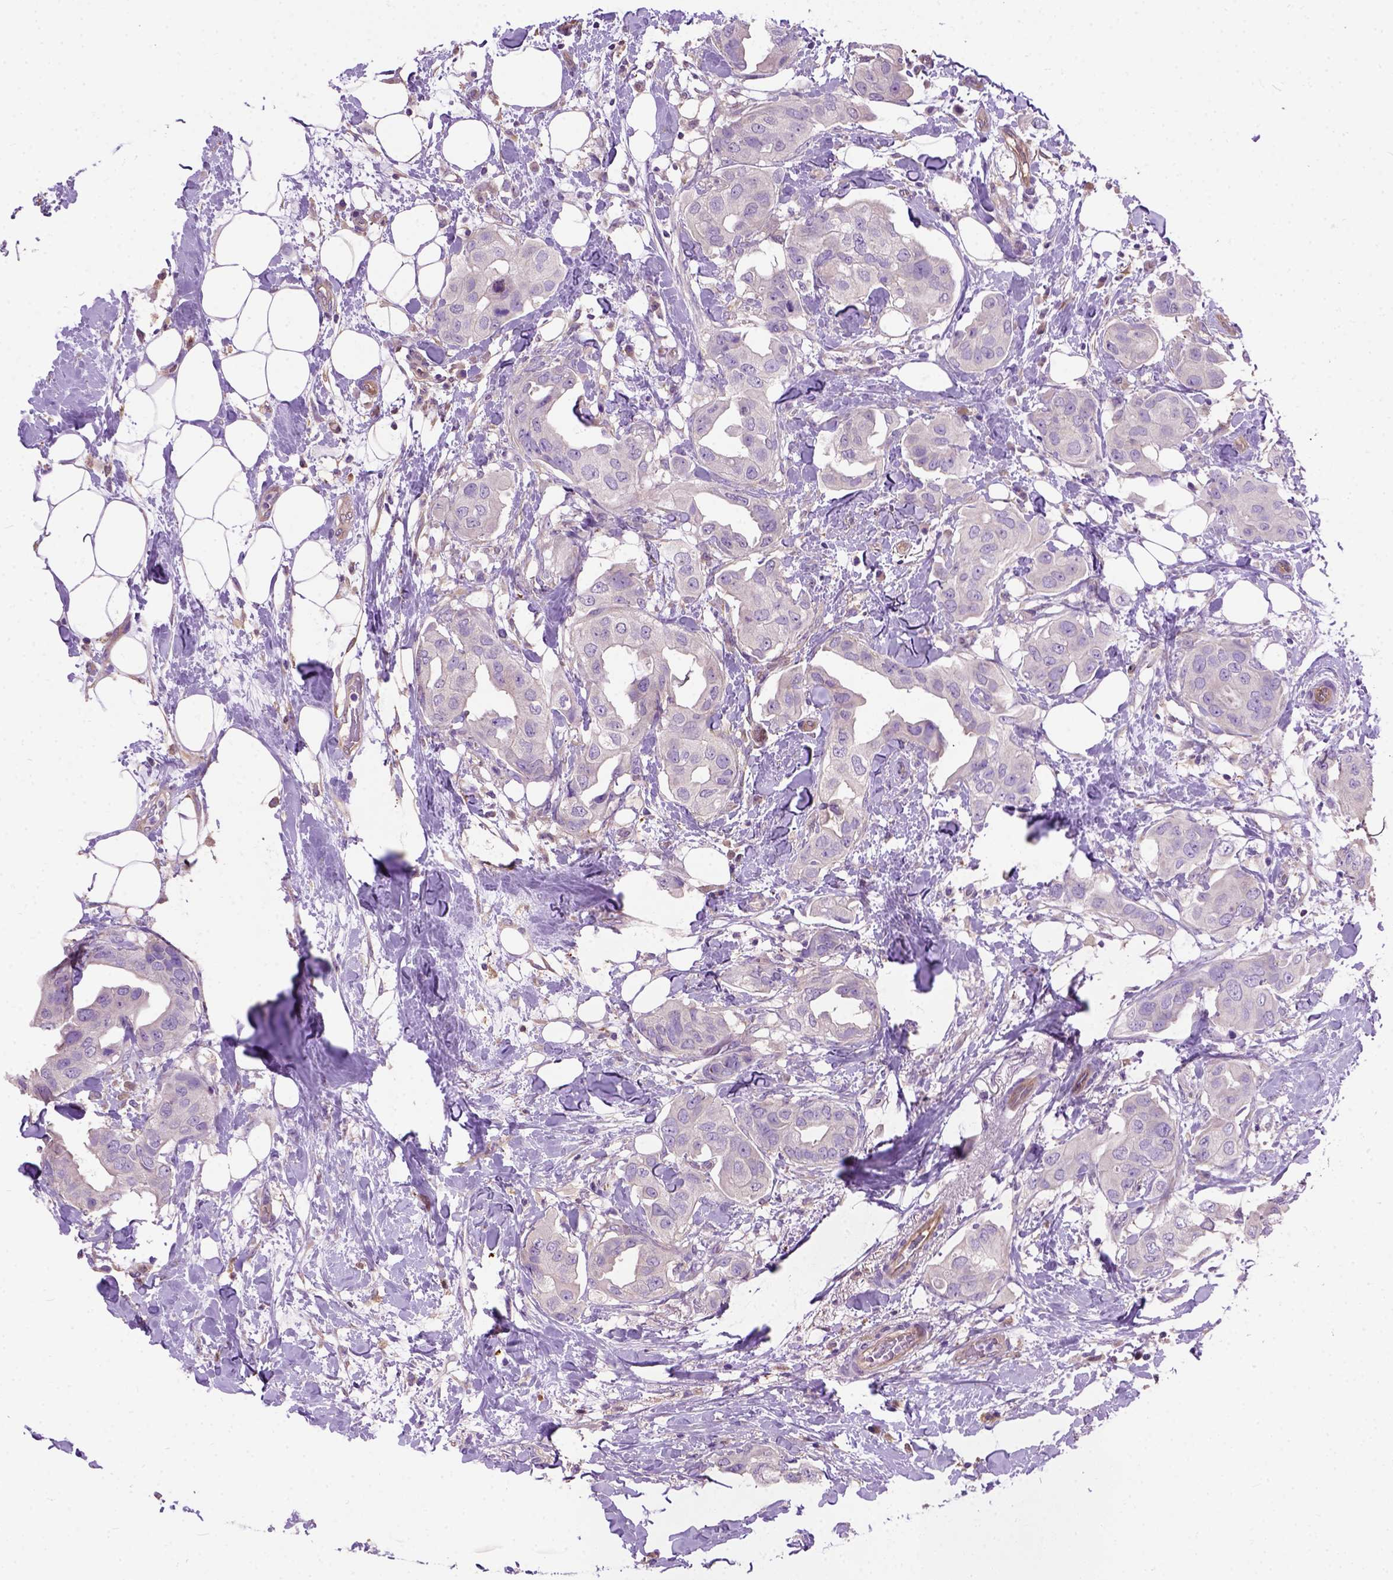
{"staining": {"intensity": "negative", "quantity": "none", "location": "none"}, "tissue": "breast cancer", "cell_type": "Tumor cells", "image_type": "cancer", "snomed": [{"axis": "morphology", "description": "Normal tissue, NOS"}, {"axis": "morphology", "description": "Duct carcinoma"}, {"axis": "topography", "description": "Breast"}], "caption": "Breast cancer (intraductal carcinoma) stained for a protein using immunohistochemistry (IHC) demonstrates no positivity tumor cells.", "gene": "SEMA4F", "patient": {"sex": "female", "age": 40}}